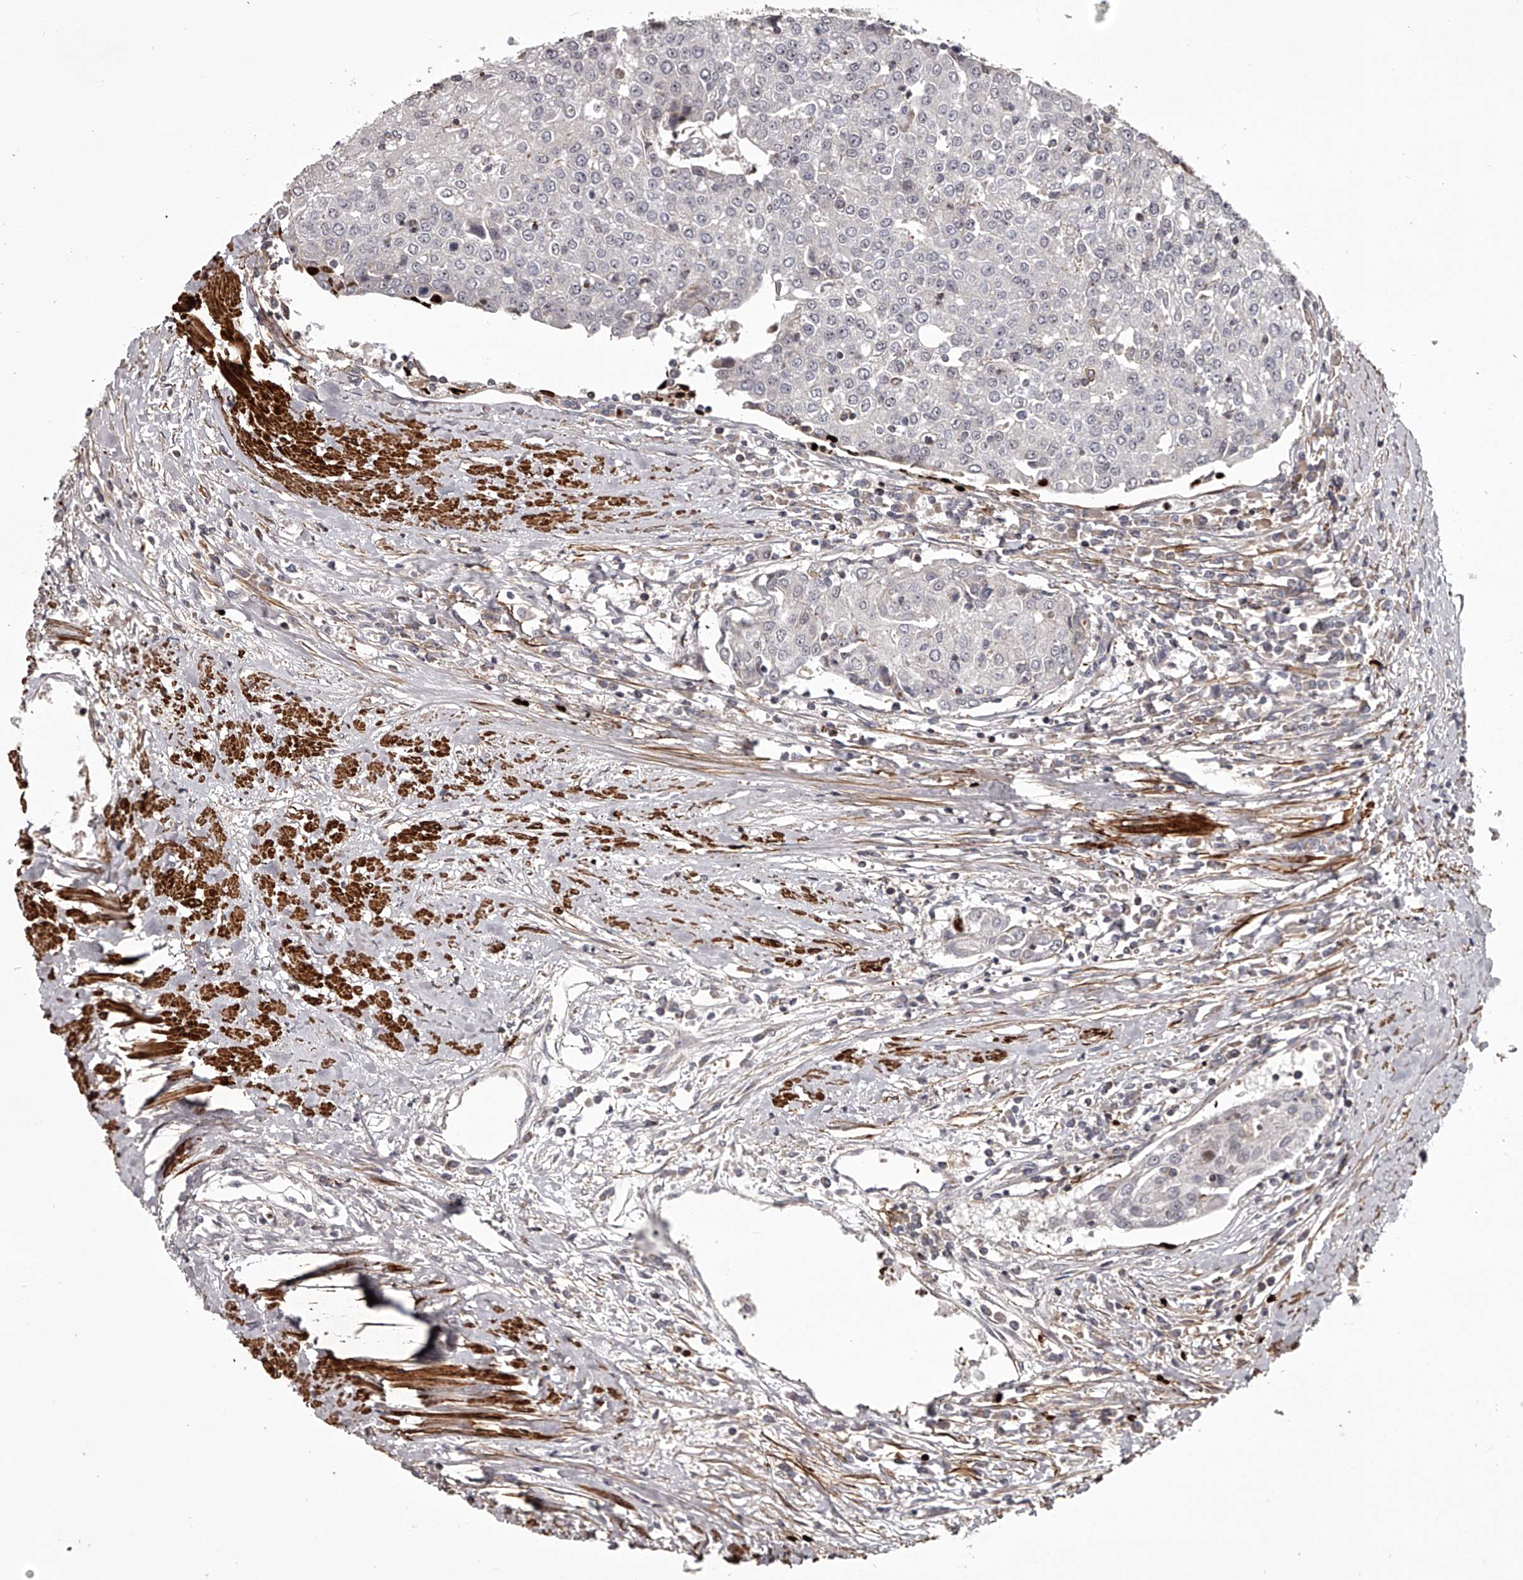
{"staining": {"intensity": "negative", "quantity": "none", "location": "none"}, "tissue": "urothelial cancer", "cell_type": "Tumor cells", "image_type": "cancer", "snomed": [{"axis": "morphology", "description": "Urothelial carcinoma, High grade"}, {"axis": "topography", "description": "Urinary bladder"}], "caption": "The image shows no significant positivity in tumor cells of urothelial cancer.", "gene": "RRP36", "patient": {"sex": "female", "age": 85}}